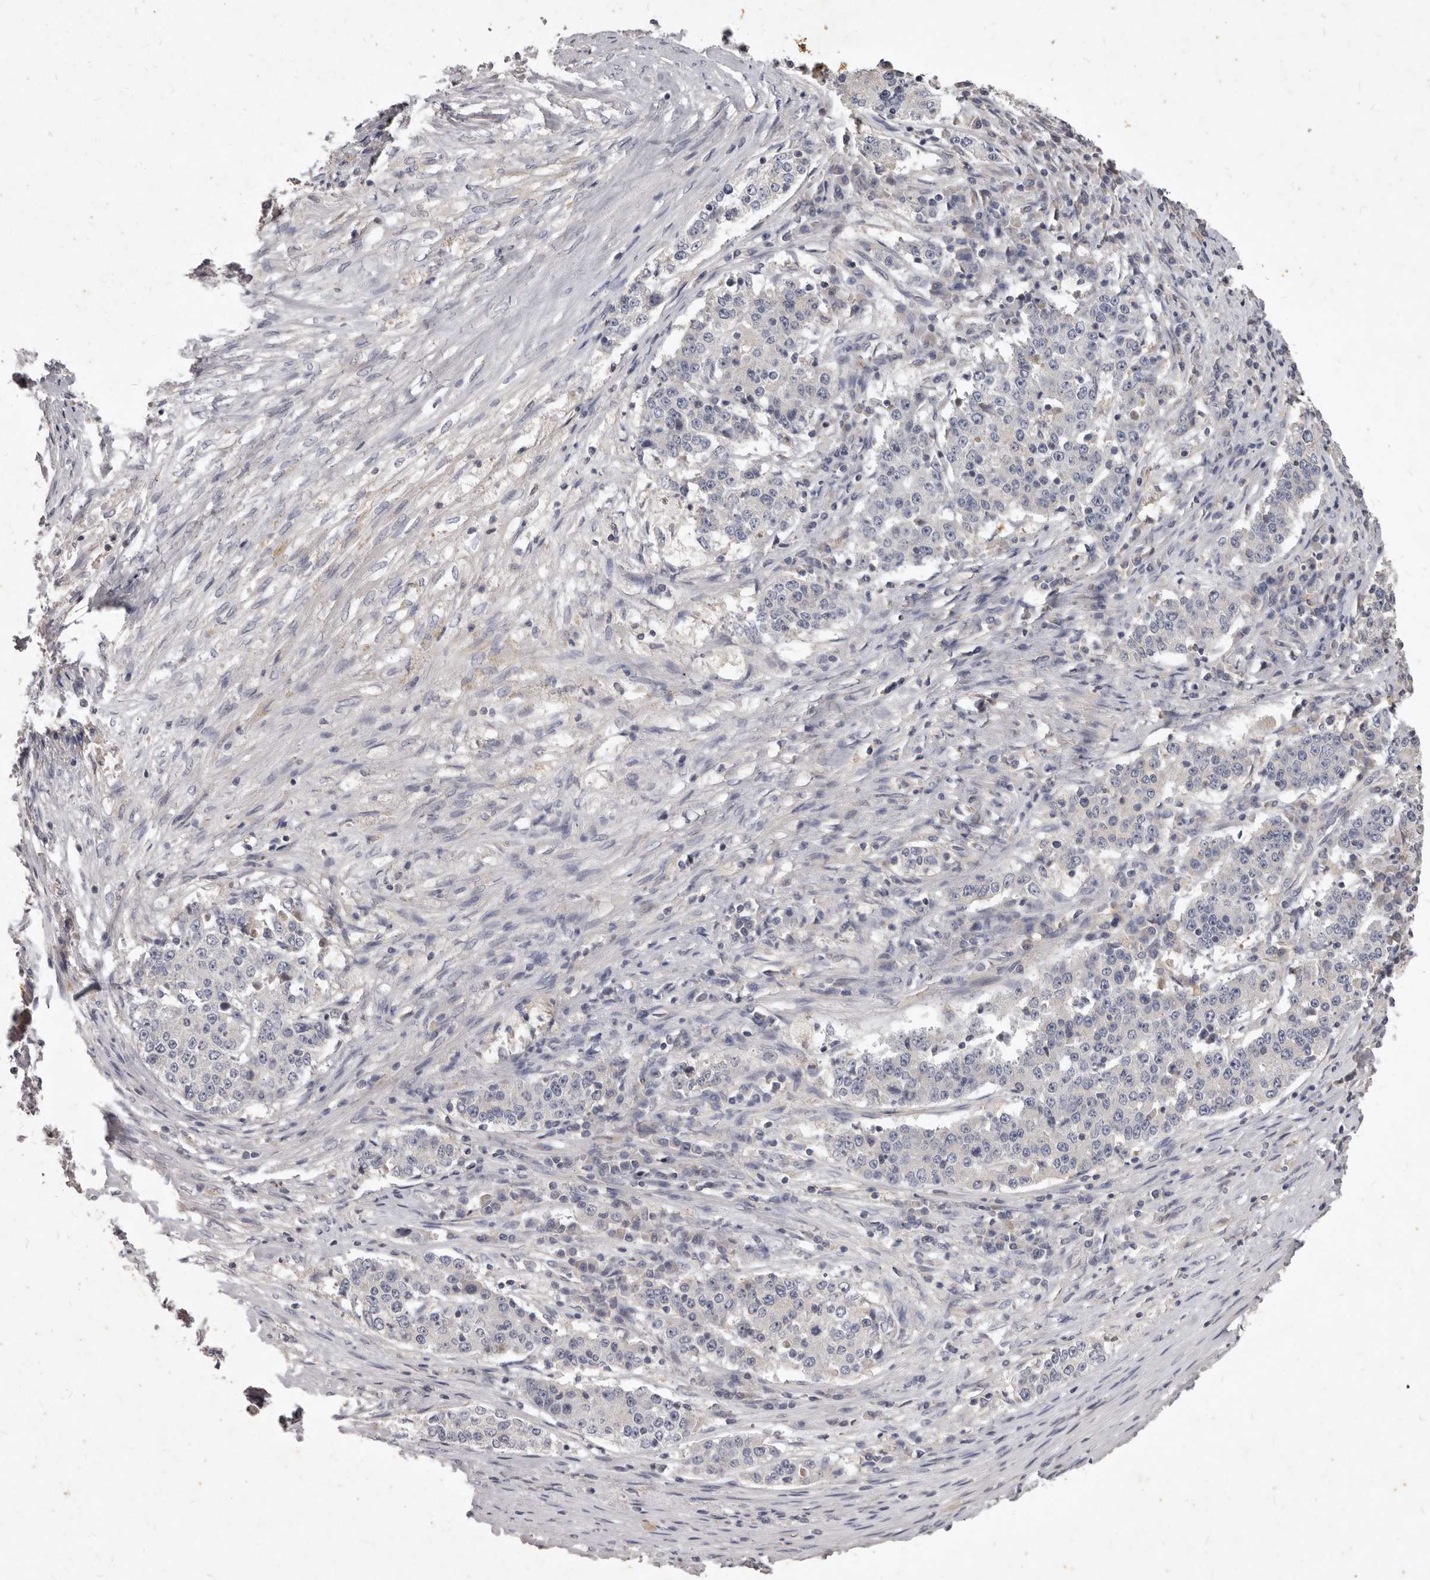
{"staining": {"intensity": "negative", "quantity": "none", "location": "none"}, "tissue": "stomach cancer", "cell_type": "Tumor cells", "image_type": "cancer", "snomed": [{"axis": "morphology", "description": "Adenocarcinoma, NOS"}, {"axis": "topography", "description": "Stomach"}], "caption": "High power microscopy micrograph of an IHC image of adenocarcinoma (stomach), revealing no significant expression in tumor cells. (DAB immunohistochemistry (IHC), high magnification).", "gene": "GPRC5C", "patient": {"sex": "male", "age": 59}}